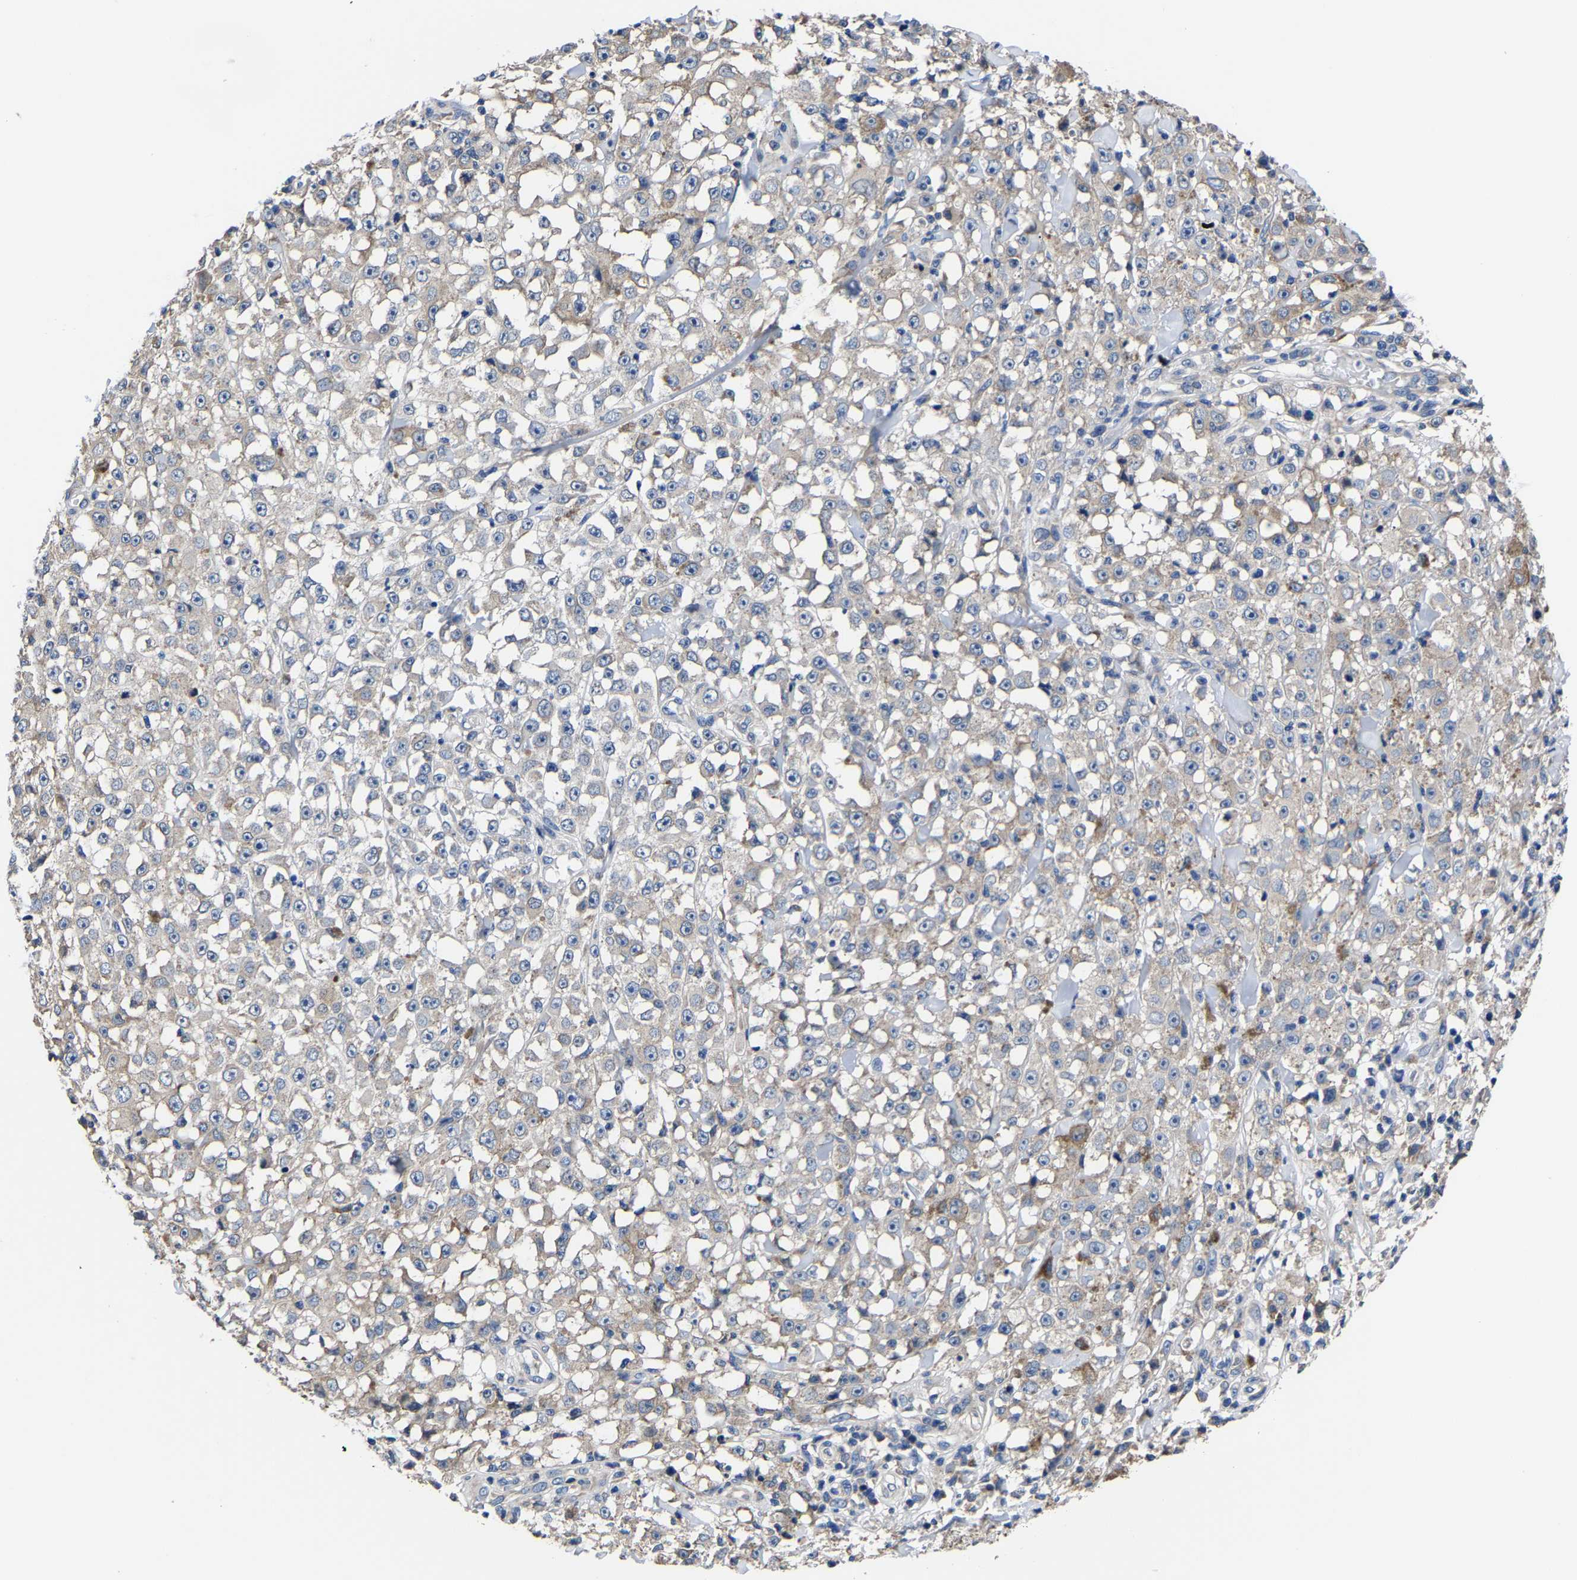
{"staining": {"intensity": "negative", "quantity": "none", "location": "none"}, "tissue": "melanoma", "cell_type": "Tumor cells", "image_type": "cancer", "snomed": [{"axis": "morphology", "description": "Malignant melanoma, NOS"}, {"axis": "topography", "description": "Skin"}], "caption": "Immunohistochemistry micrograph of neoplastic tissue: human melanoma stained with DAB (3,3'-diaminobenzidine) displays no significant protein expression in tumor cells. (DAB immunohistochemistry with hematoxylin counter stain).", "gene": "SRPK2", "patient": {"sex": "female", "age": 82}}